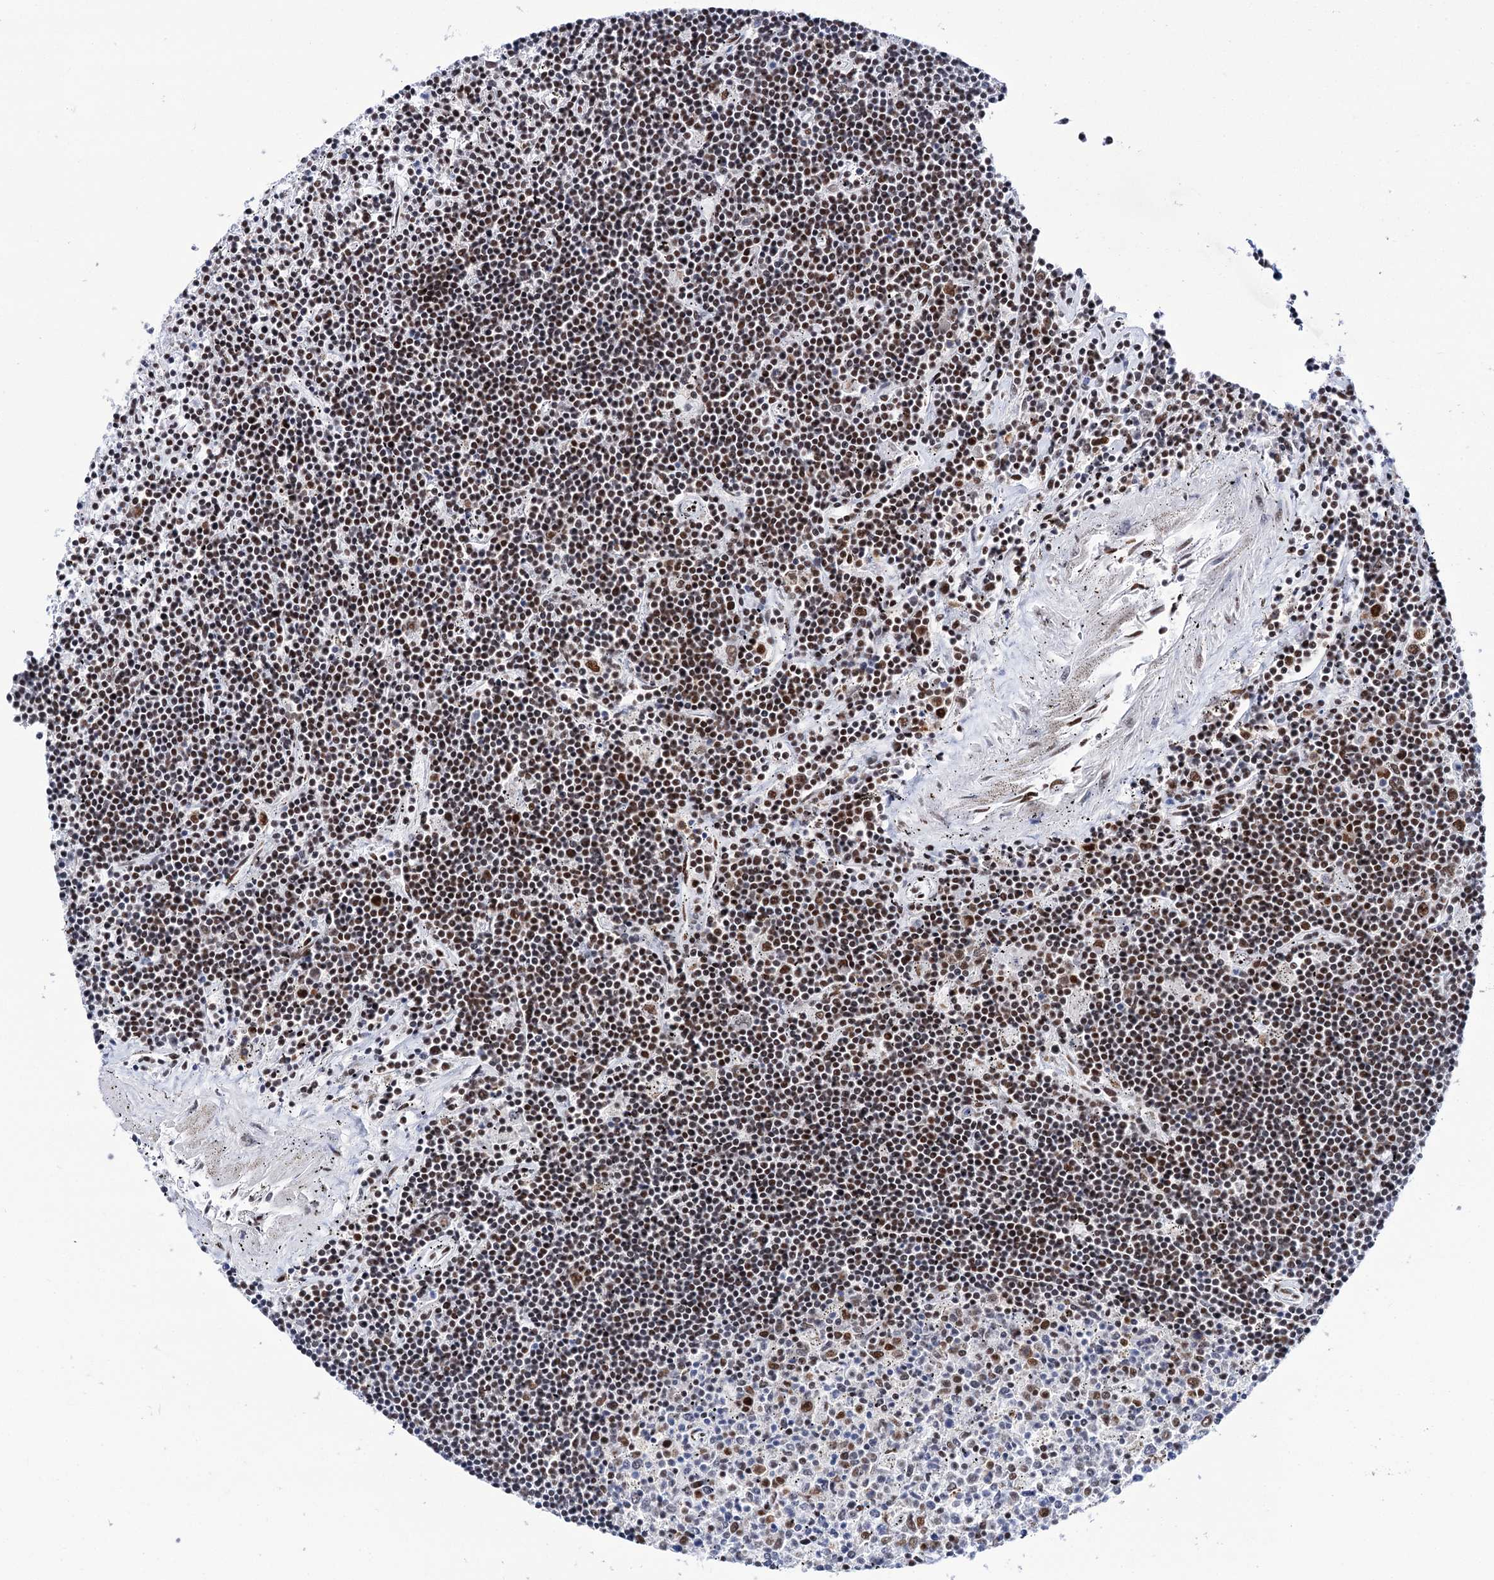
{"staining": {"intensity": "moderate", "quantity": ">75%", "location": "nuclear"}, "tissue": "lymphoma", "cell_type": "Tumor cells", "image_type": "cancer", "snomed": [{"axis": "morphology", "description": "Malignant lymphoma, non-Hodgkin's type, Low grade"}, {"axis": "topography", "description": "Spleen"}], "caption": "This is an image of immunohistochemistry staining of malignant lymphoma, non-Hodgkin's type (low-grade), which shows moderate expression in the nuclear of tumor cells.", "gene": "MATR3", "patient": {"sex": "male", "age": 76}}